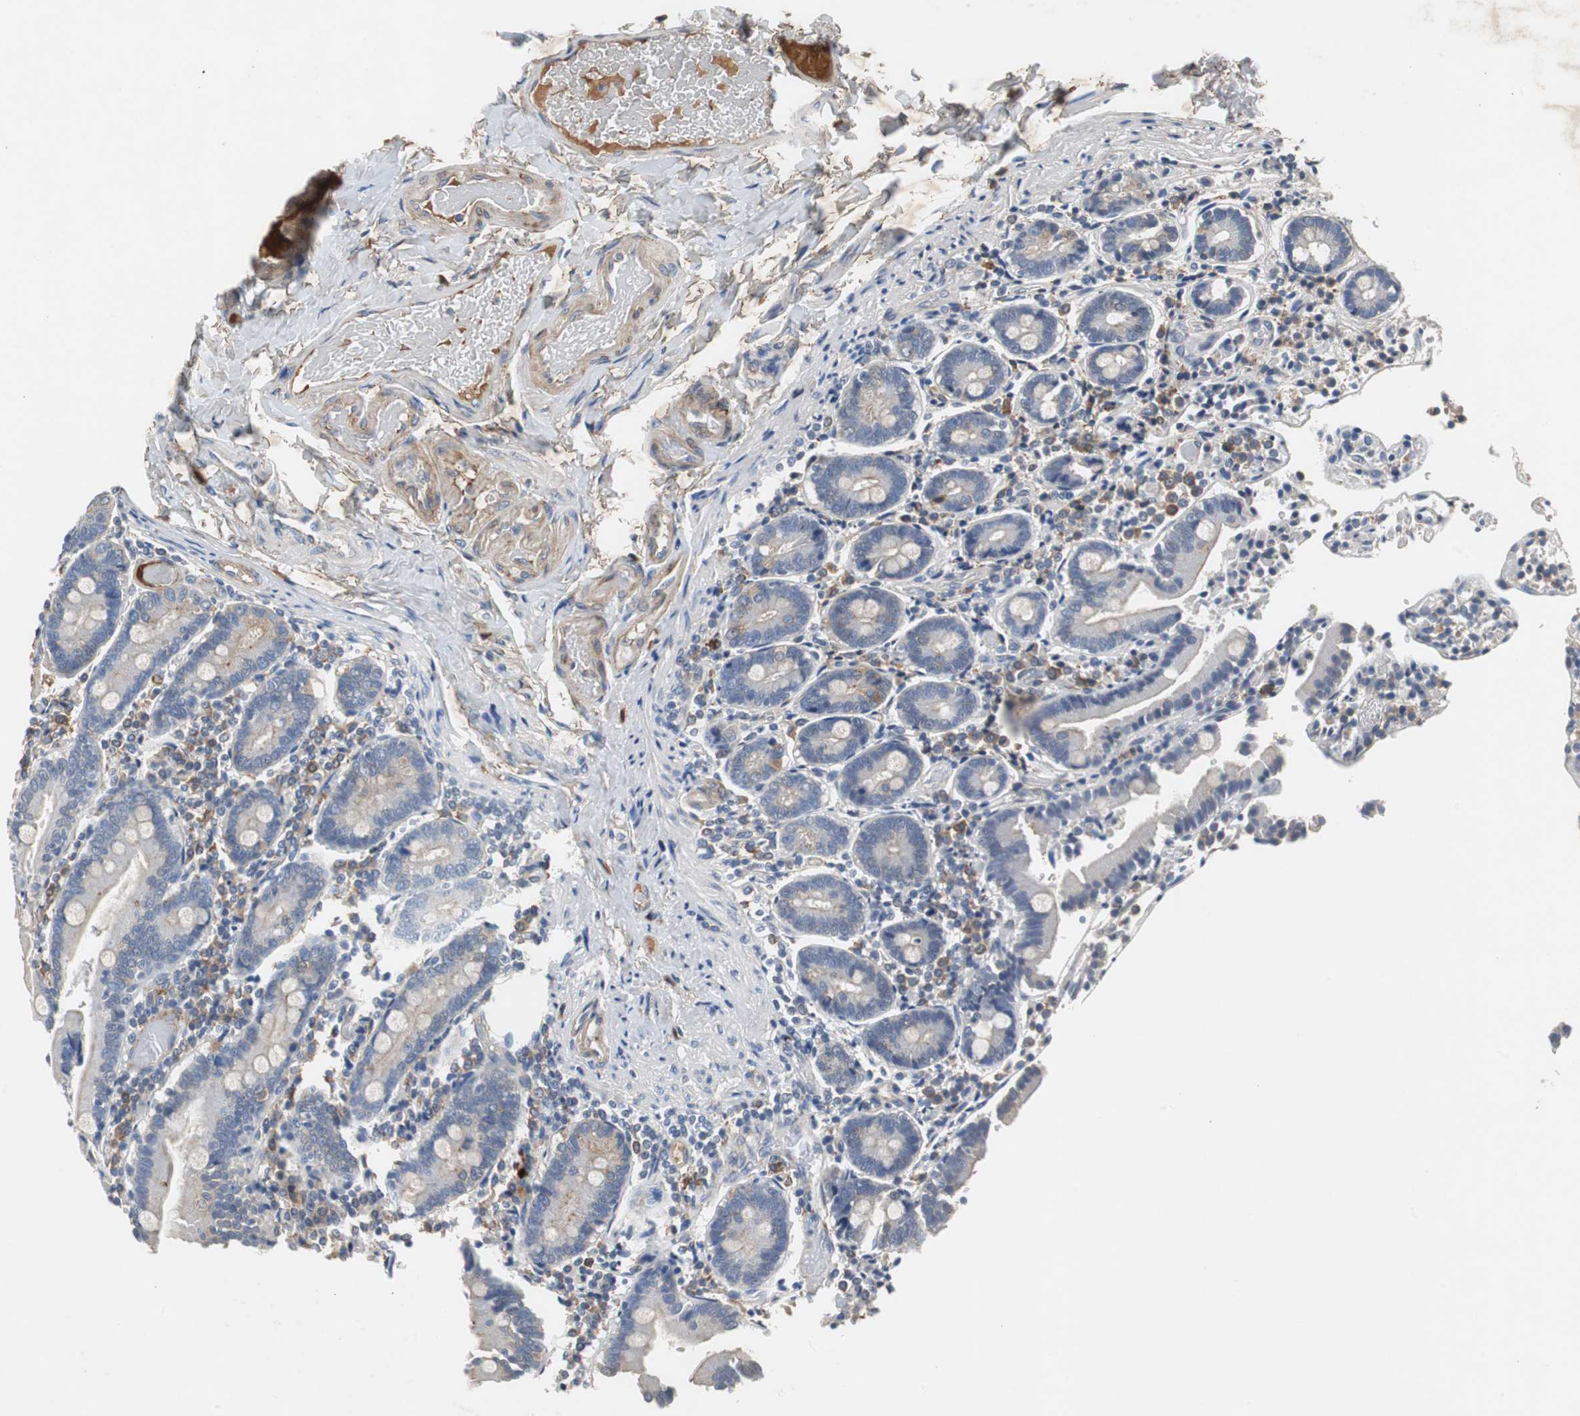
{"staining": {"intensity": "weak", "quantity": "25%-75%", "location": "cytoplasmic/membranous"}, "tissue": "duodenum", "cell_type": "Glandular cells", "image_type": "normal", "snomed": [{"axis": "morphology", "description": "Normal tissue, NOS"}, {"axis": "topography", "description": "Duodenum"}], "caption": "DAB (3,3'-diaminobenzidine) immunohistochemical staining of benign duodenum exhibits weak cytoplasmic/membranous protein expression in about 25%-75% of glandular cells.", "gene": "SORT1", "patient": {"sex": "female", "age": 53}}